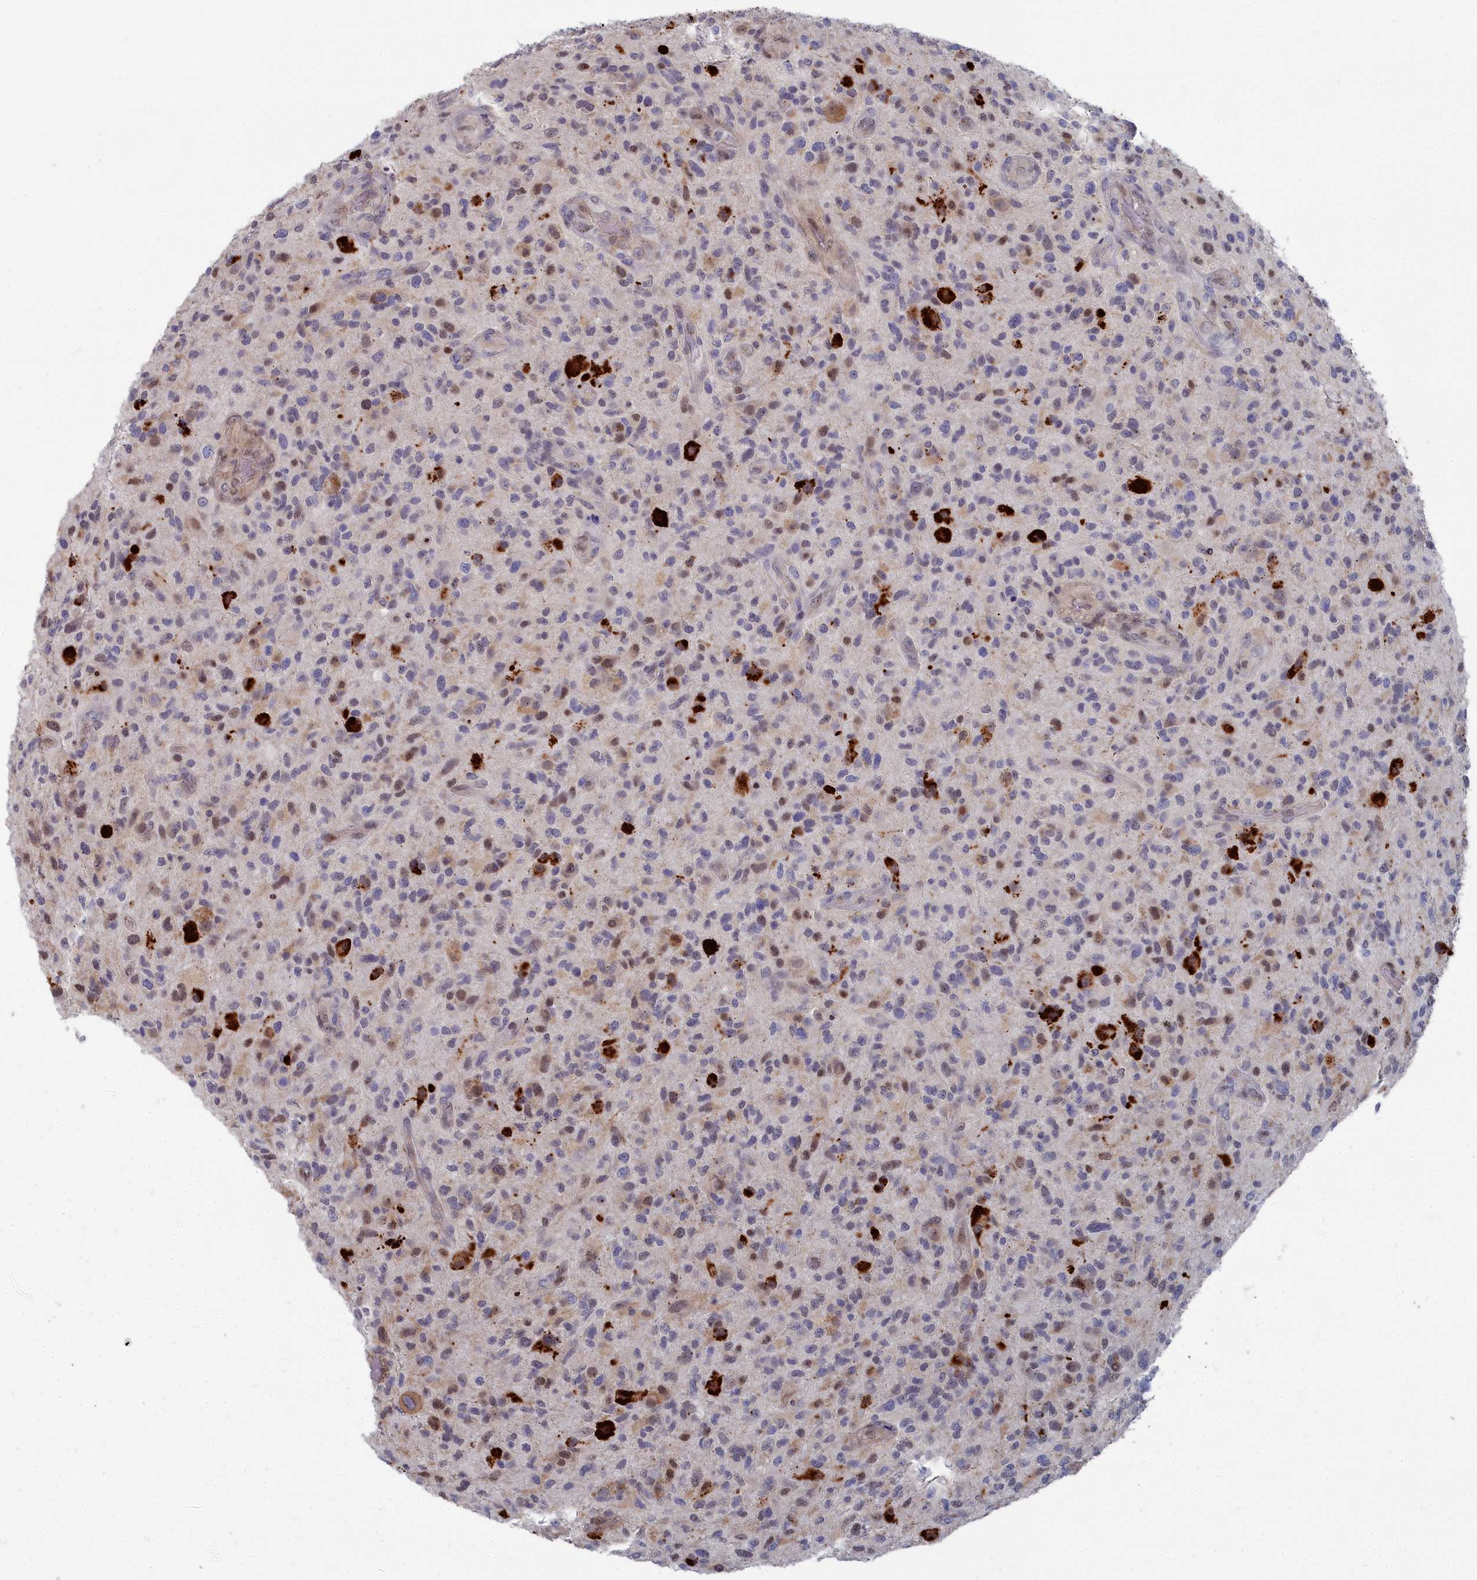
{"staining": {"intensity": "weak", "quantity": "<25%", "location": "nuclear"}, "tissue": "glioma", "cell_type": "Tumor cells", "image_type": "cancer", "snomed": [{"axis": "morphology", "description": "Glioma, malignant, High grade"}, {"axis": "topography", "description": "Brain"}], "caption": "Malignant glioma (high-grade) was stained to show a protein in brown. There is no significant expression in tumor cells.", "gene": "RPS27A", "patient": {"sex": "male", "age": 47}}